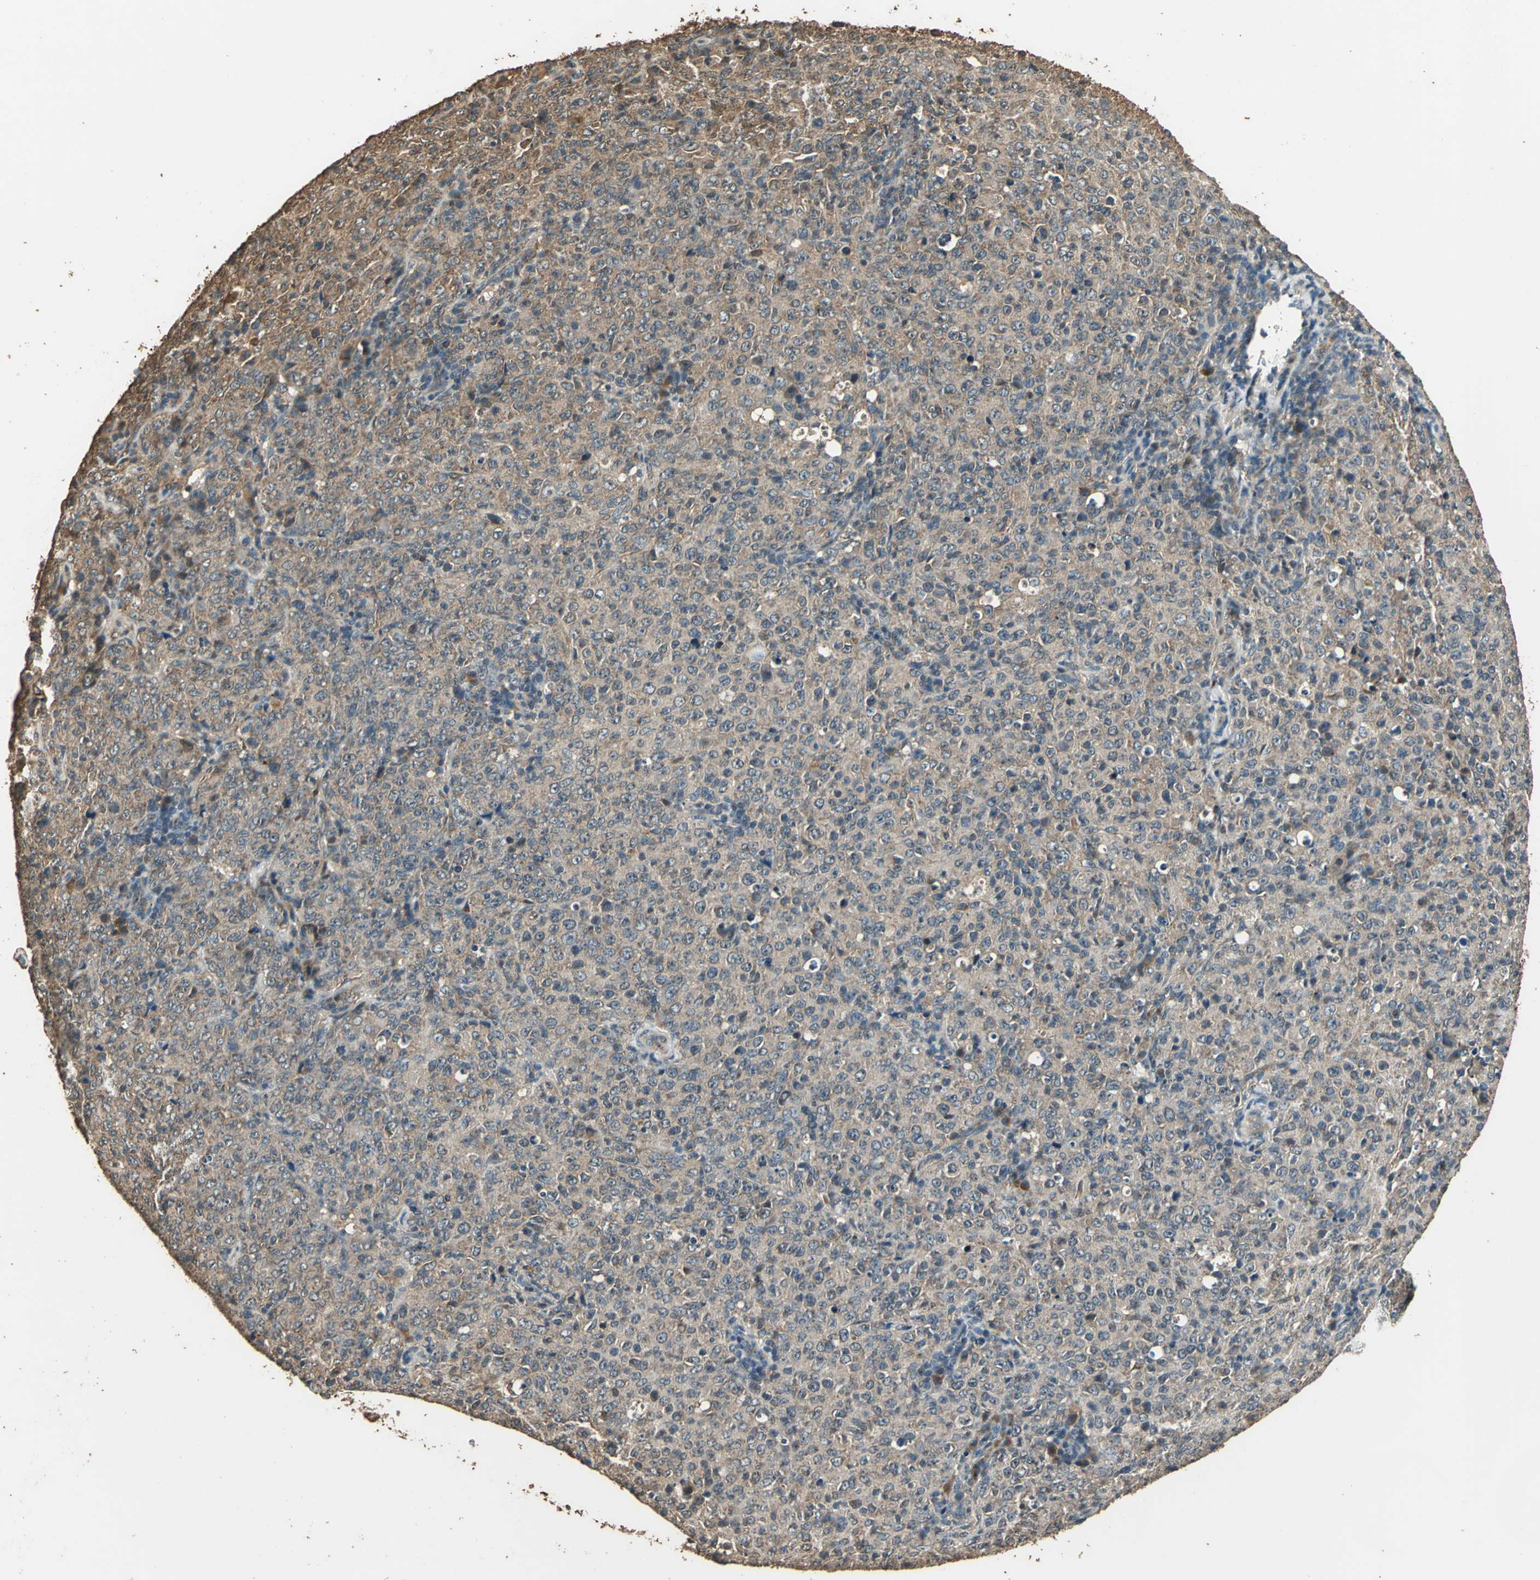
{"staining": {"intensity": "moderate", "quantity": ">75%", "location": "cytoplasmic/membranous"}, "tissue": "lymphoma", "cell_type": "Tumor cells", "image_type": "cancer", "snomed": [{"axis": "morphology", "description": "Malignant lymphoma, non-Hodgkin's type, High grade"}, {"axis": "topography", "description": "Tonsil"}], "caption": "A high-resolution image shows IHC staining of high-grade malignant lymphoma, non-Hodgkin's type, which demonstrates moderate cytoplasmic/membranous positivity in approximately >75% of tumor cells.", "gene": "TMPRSS4", "patient": {"sex": "female", "age": 36}}